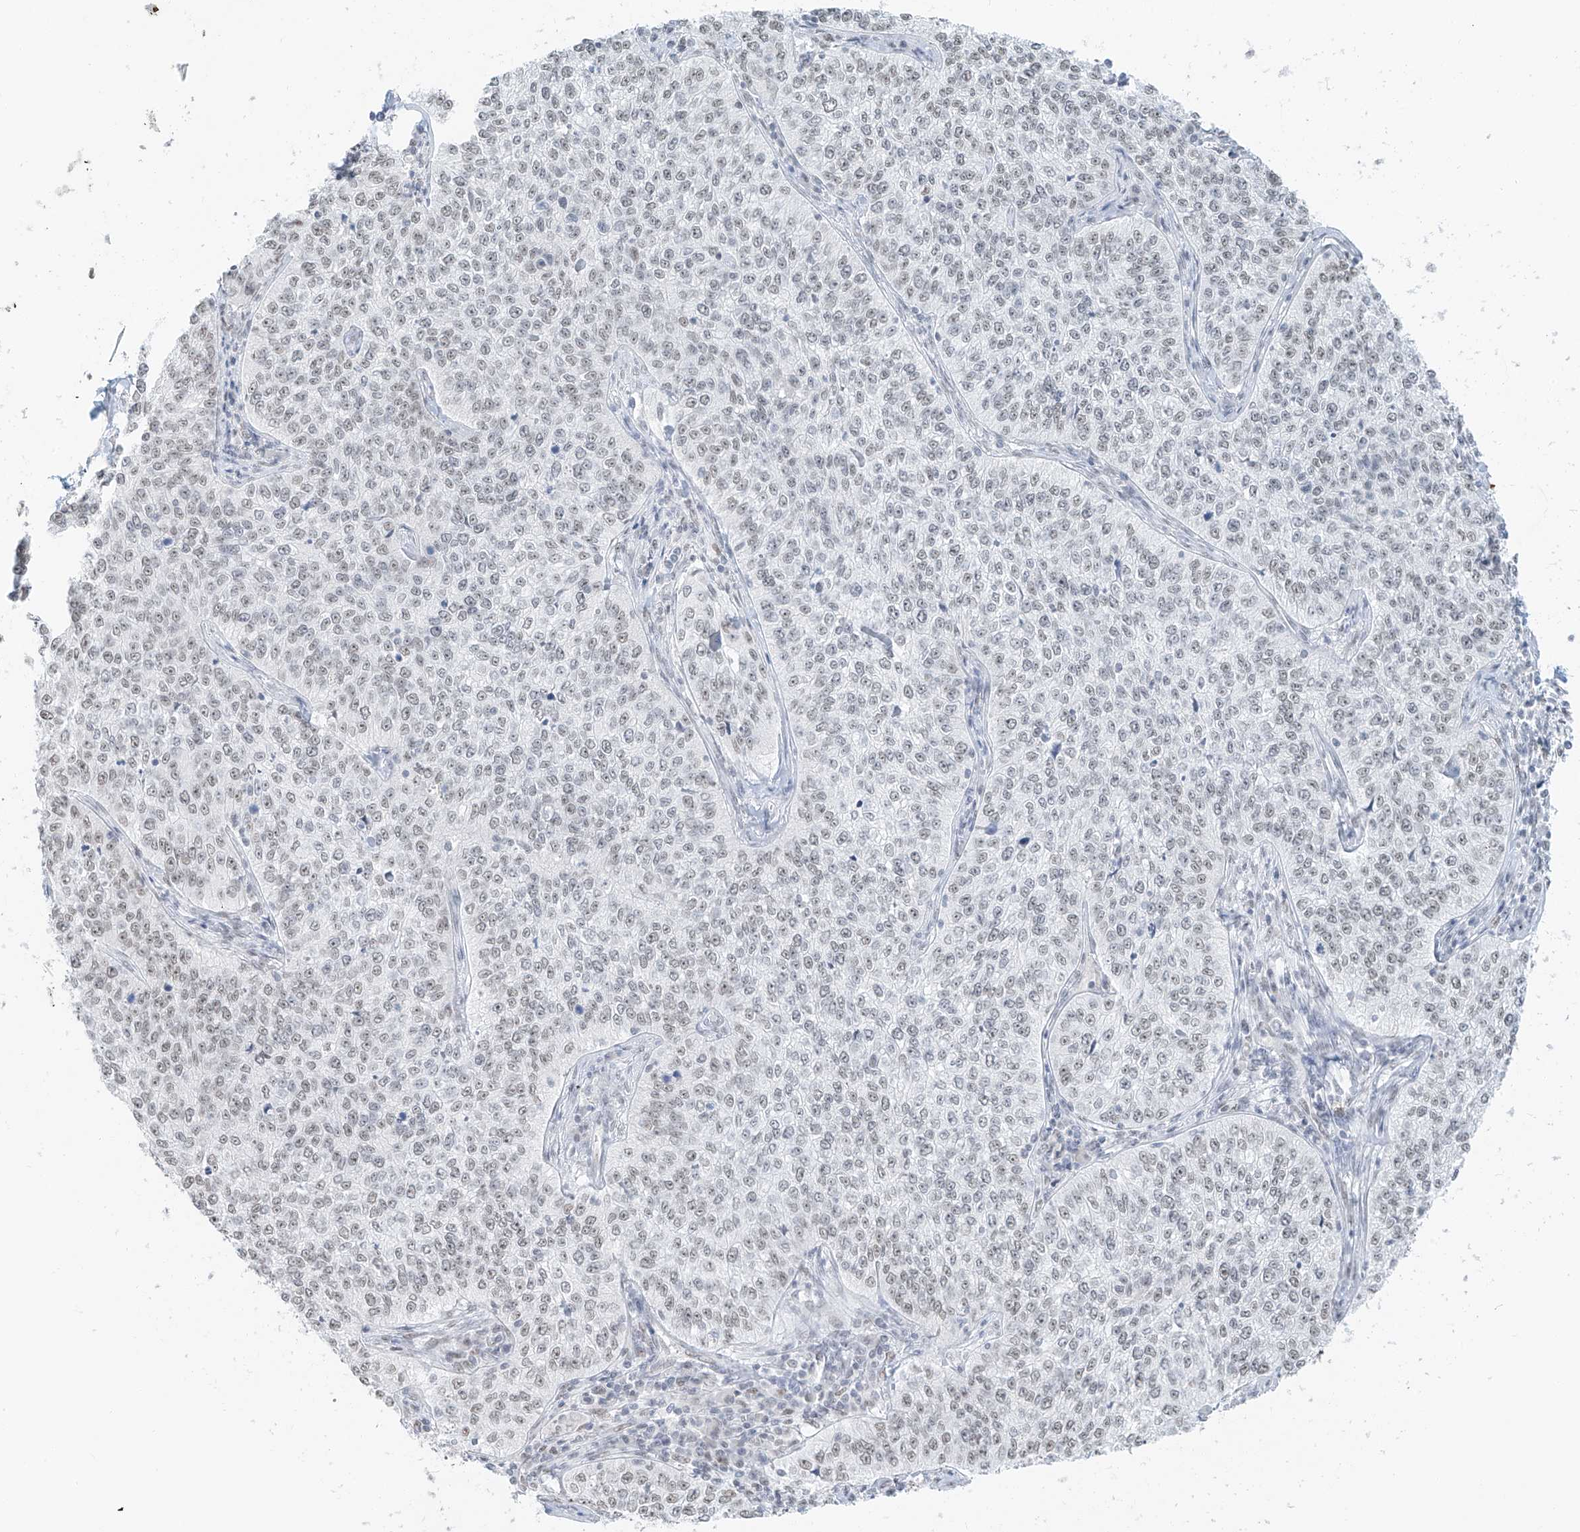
{"staining": {"intensity": "weak", "quantity": "<25%", "location": "nuclear"}, "tissue": "cervical cancer", "cell_type": "Tumor cells", "image_type": "cancer", "snomed": [{"axis": "morphology", "description": "Squamous cell carcinoma, NOS"}, {"axis": "topography", "description": "Cervix"}], "caption": "Immunohistochemical staining of human squamous cell carcinoma (cervical) shows no significant expression in tumor cells.", "gene": "PGC", "patient": {"sex": "female", "age": 35}}